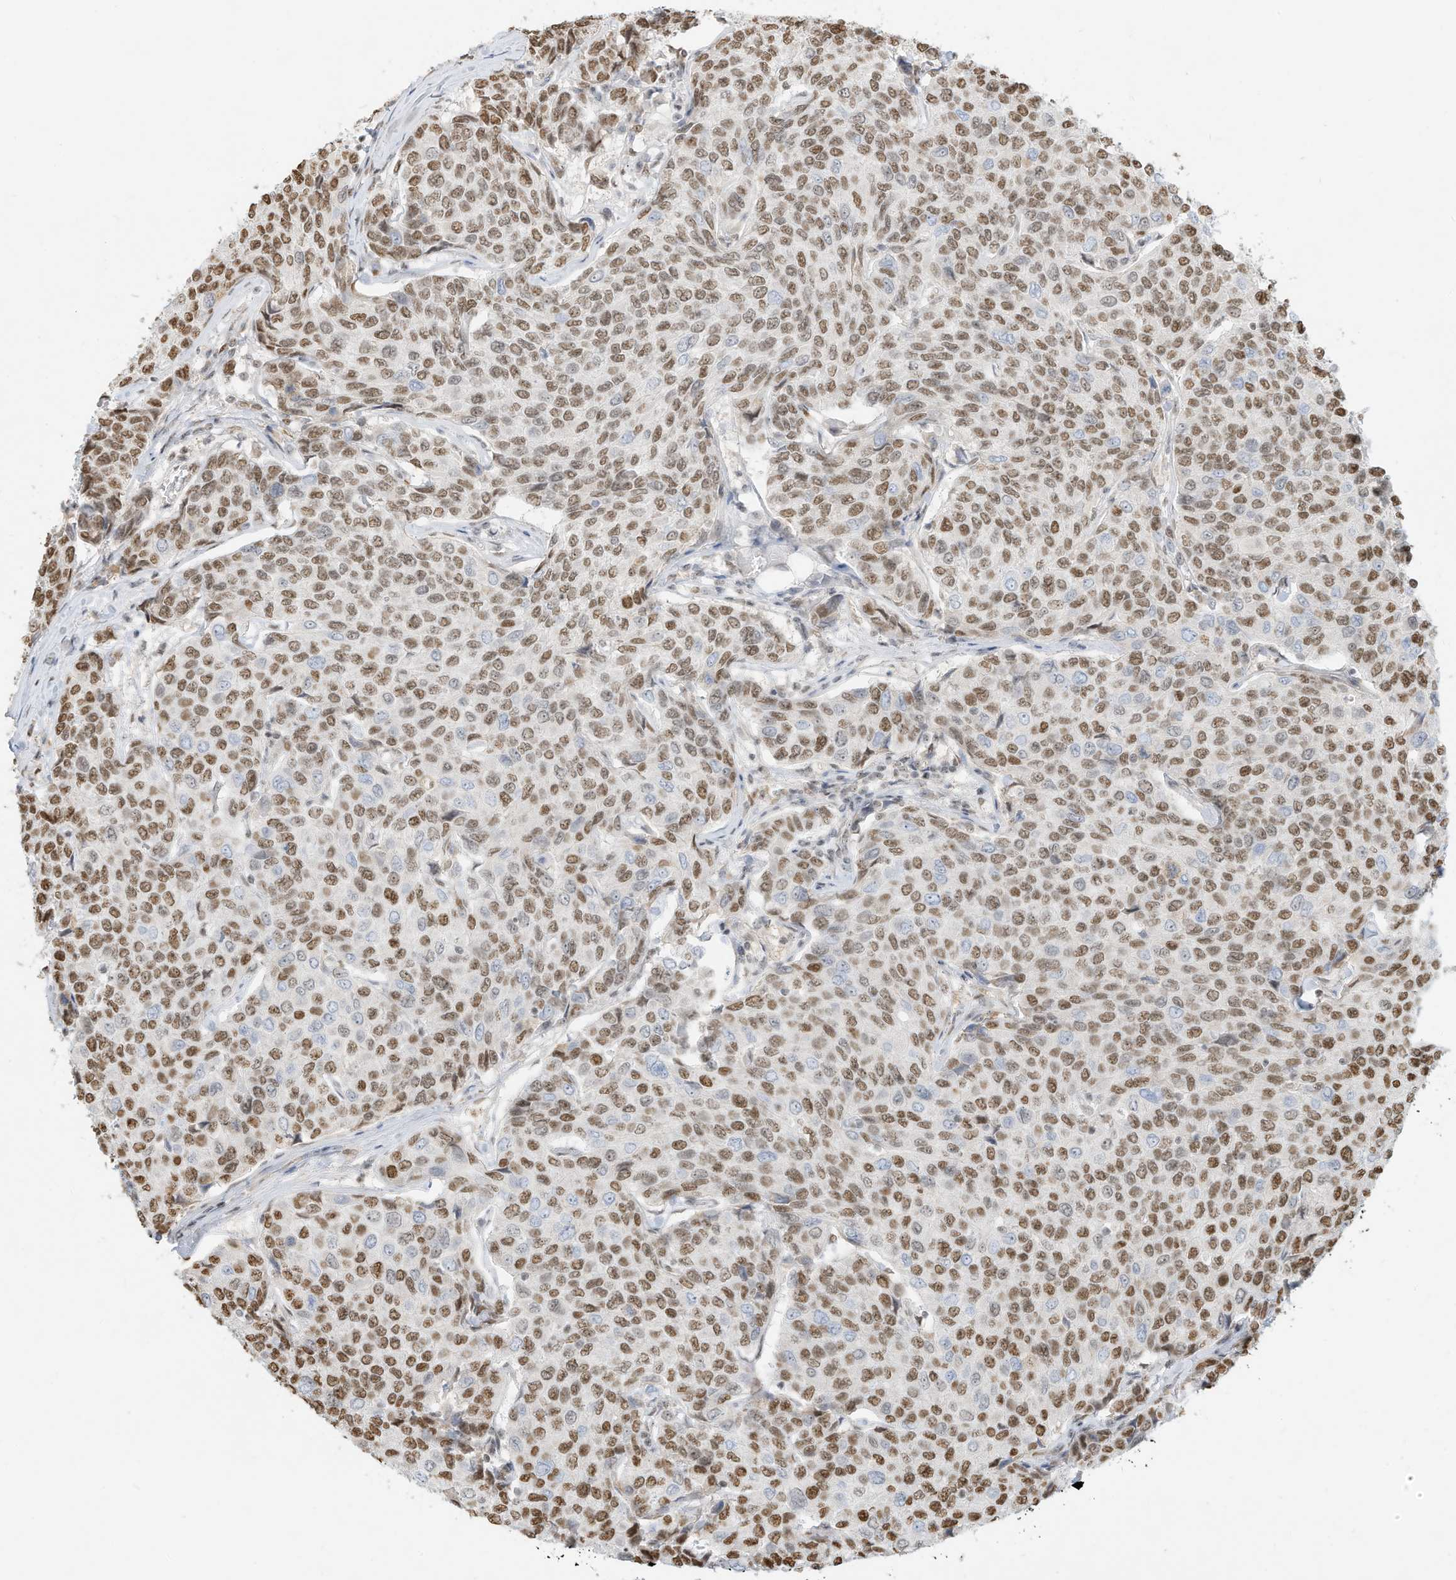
{"staining": {"intensity": "moderate", "quantity": ">75%", "location": "nuclear"}, "tissue": "breast cancer", "cell_type": "Tumor cells", "image_type": "cancer", "snomed": [{"axis": "morphology", "description": "Duct carcinoma"}, {"axis": "topography", "description": "Breast"}], "caption": "Protein staining exhibits moderate nuclear positivity in approximately >75% of tumor cells in breast cancer. (DAB (3,3'-diaminobenzidine) IHC, brown staining for protein, blue staining for nuclei).", "gene": "NHSL1", "patient": {"sex": "female", "age": 55}}